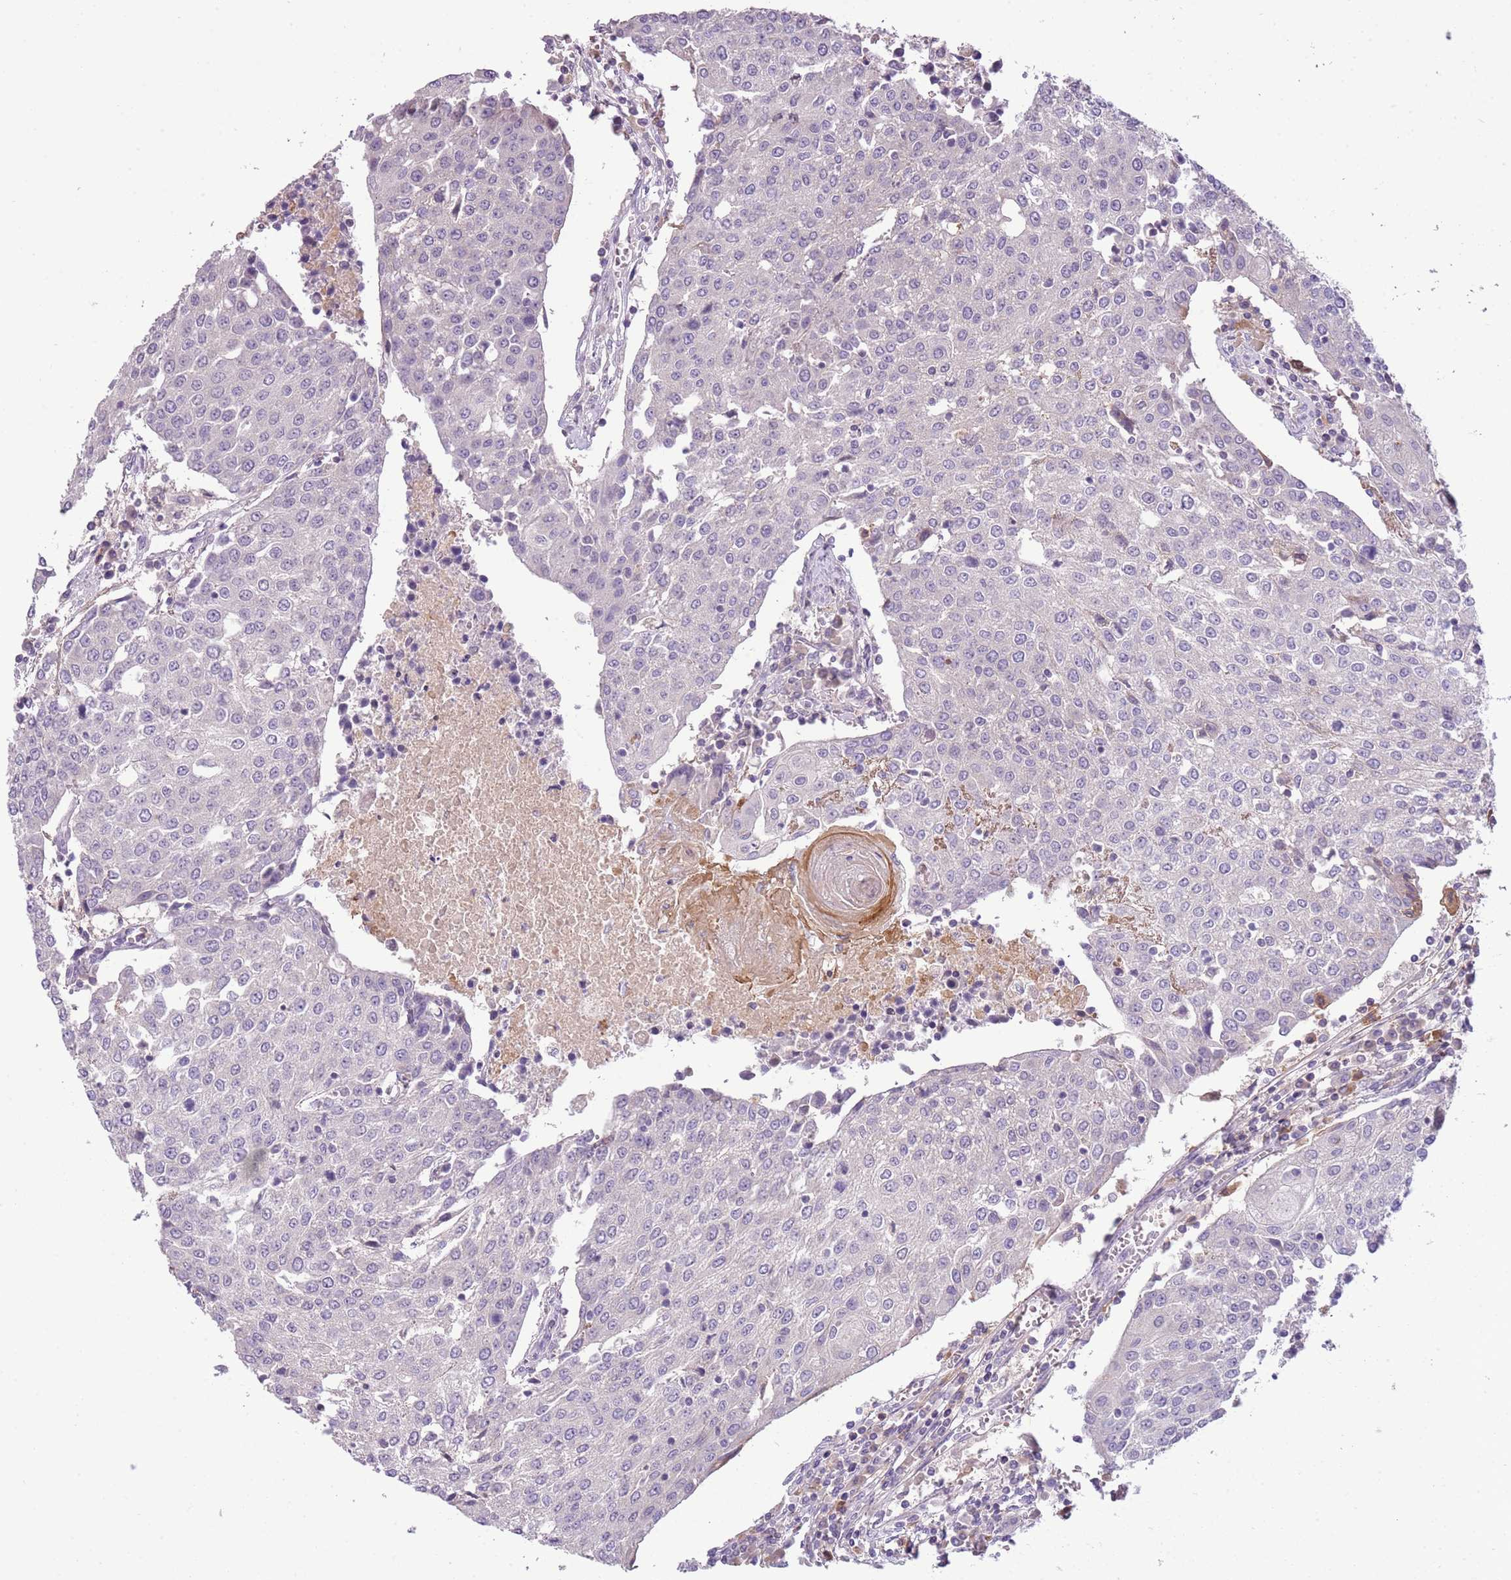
{"staining": {"intensity": "negative", "quantity": "none", "location": "none"}, "tissue": "urothelial cancer", "cell_type": "Tumor cells", "image_type": "cancer", "snomed": [{"axis": "morphology", "description": "Urothelial carcinoma, High grade"}, {"axis": "topography", "description": "Urinary bladder"}], "caption": "The IHC micrograph has no significant staining in tumor cells of urothelial carcinoma (high-grade) tissue. (Immunohistochemistry, brightfield microscopy, high magnification).", "gene": "SCAMP5", "patient": {"sex": "female", "age": 85}}